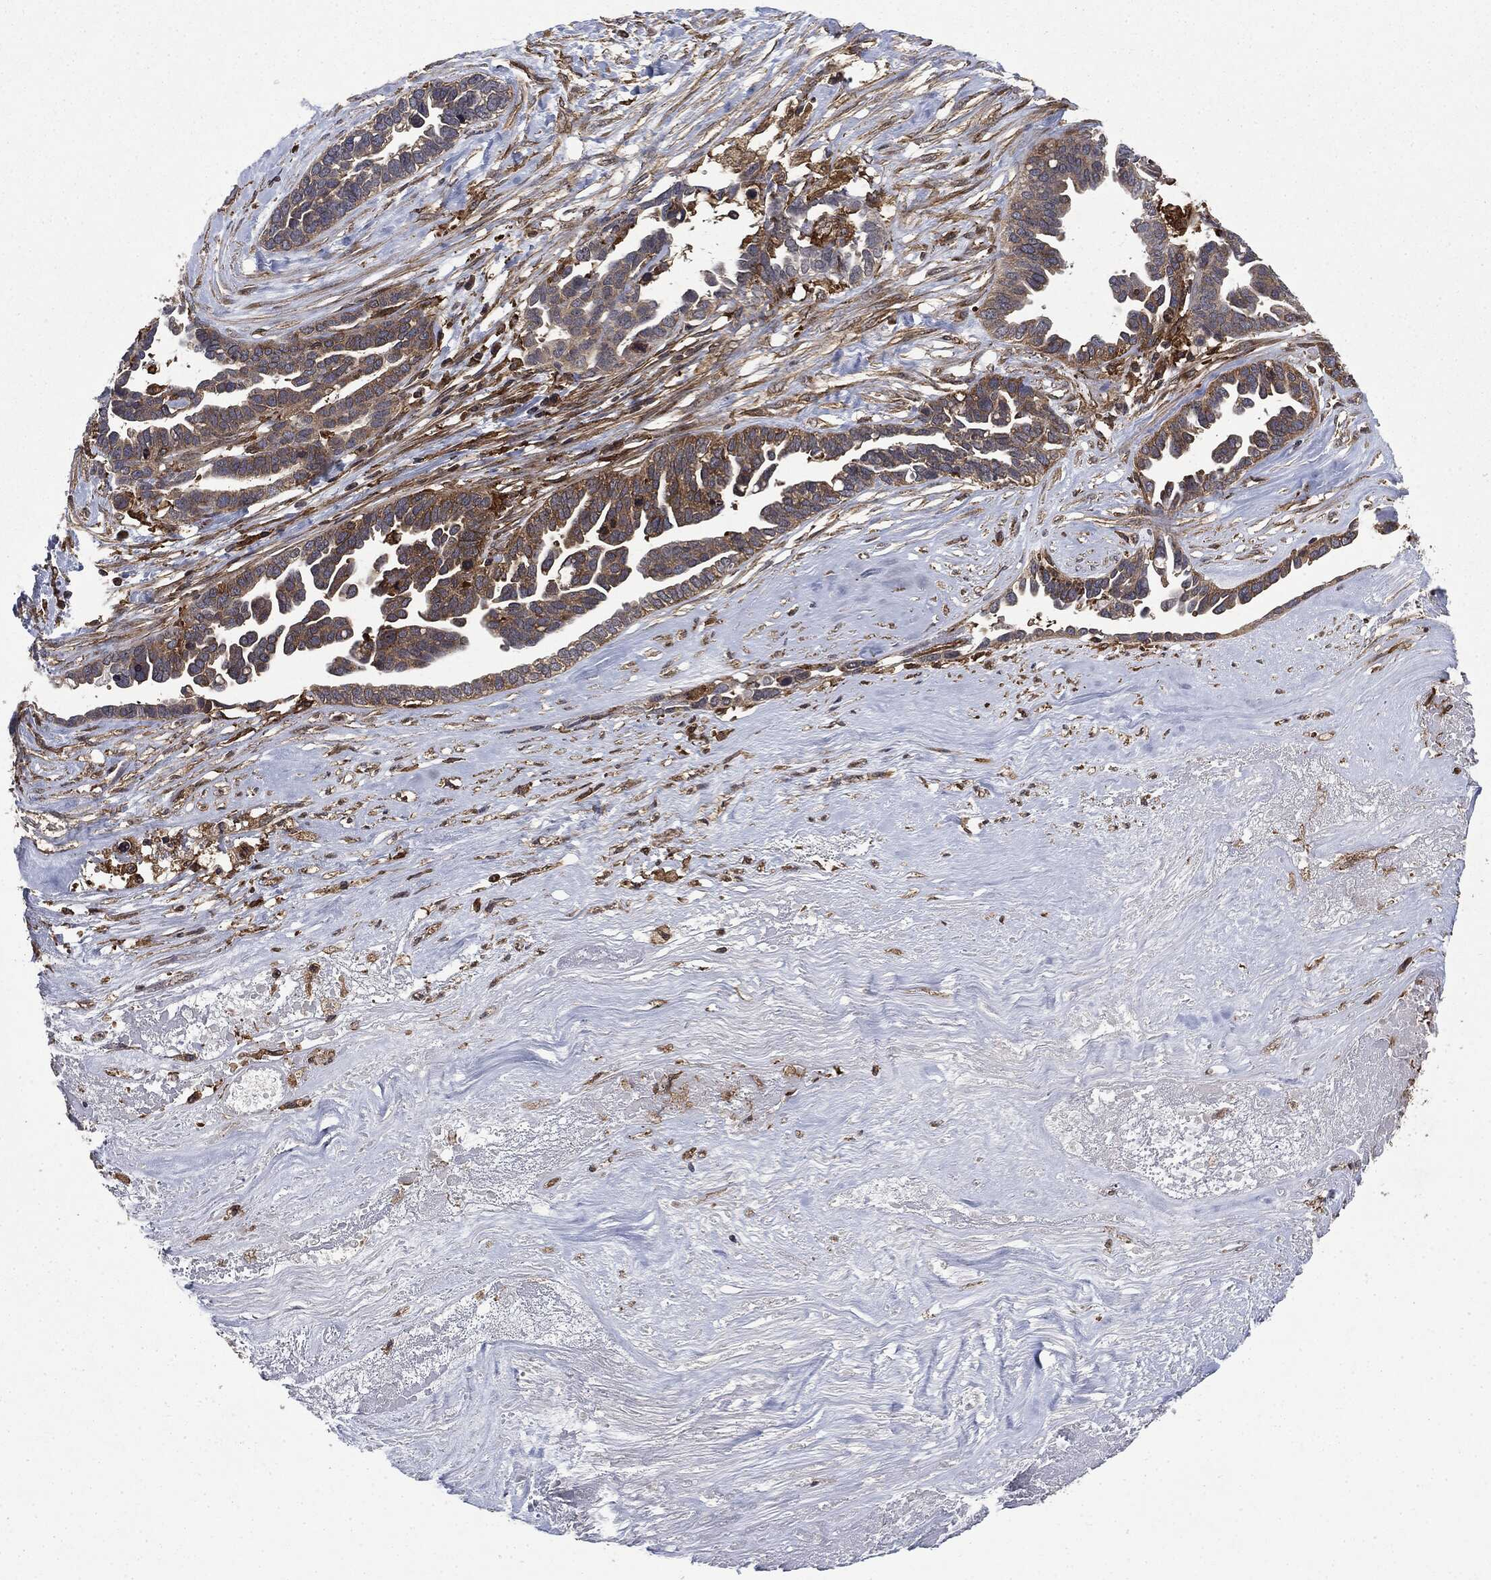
{"staining": {"intensity": "weak", "quantity": "25%-75%", "location": "cytoplasmic/membranous"}, "tissue": "ovarian cancer", "cell_type": "Tumor cells", "image_type": "cancer", "snomed": [{"axis": "morphology", "description": "Cystadenocarcinoma, serous, NOS"}, {"axis": "topography", "description": "Ovary"}], "caption": "IHC photomicrograph of human ovarian cancer stained for a protein (brown), which displays low levels of weak cytoplasmic/membranous positivity in approximately 25%-75% of tumor cells.", "gene": "SNX5", "patient": {"sex": "female", "age": 54}}